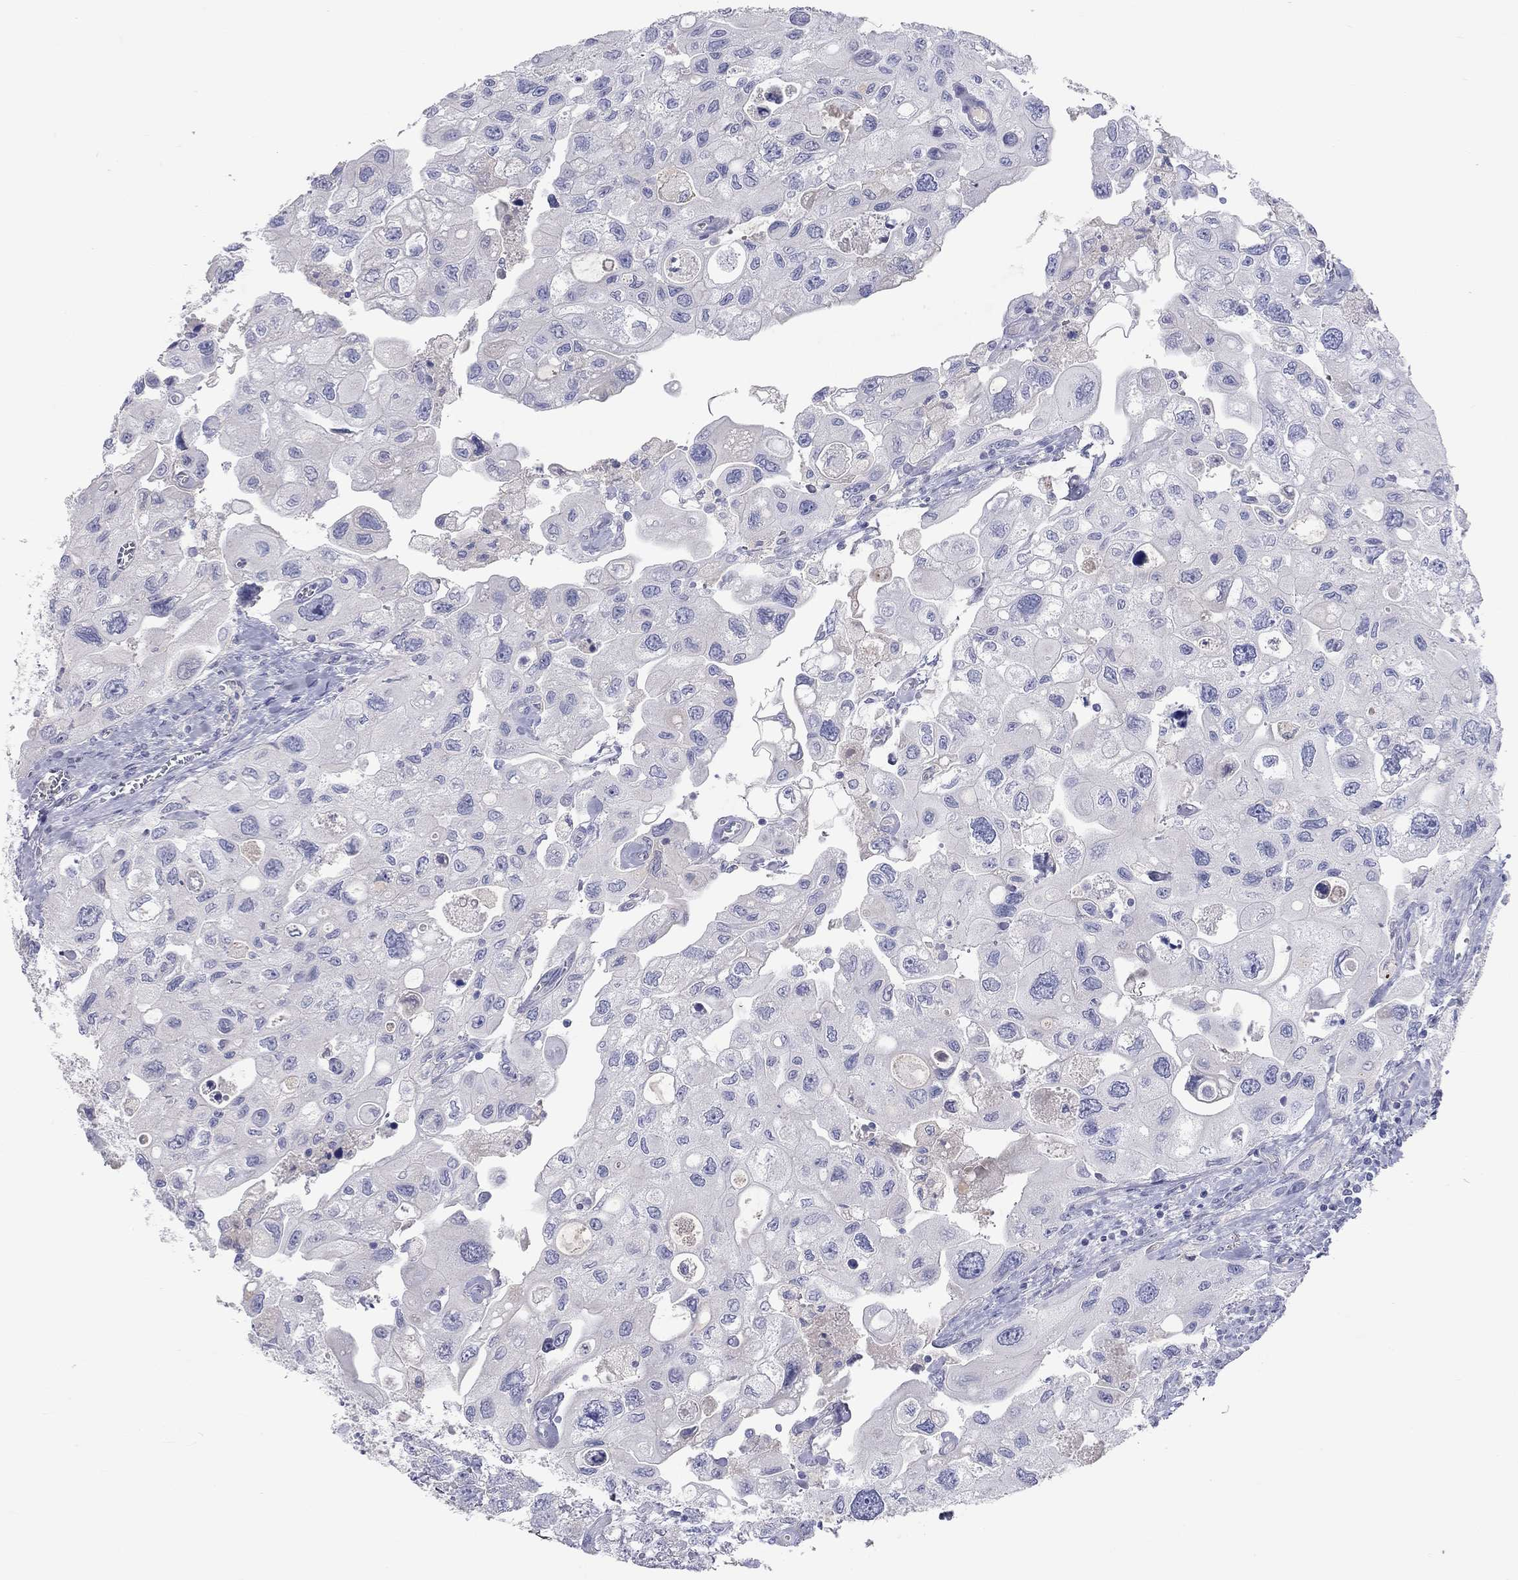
{"staining": {"intensity": "negative", "quantity": "none", "location": "none"}, "tissue": "urothelial cancer", "cell_type": "Tumor cells", "image_type": "cancer", "snomed": [{"axis": "morphology", "description": "Urothelial carcinoma, High grade"}, {"axis": "topography", "description": "Urinary bladder"}], "caption": "DAB (3,3'-diaminobenzidine) immunohistochemical staining of human urothelial carcinoma (high-grade) shows no significant positivity in tumor cells.", "gene": "ST7L", "patient": {"sex": "male", "age": 59}}